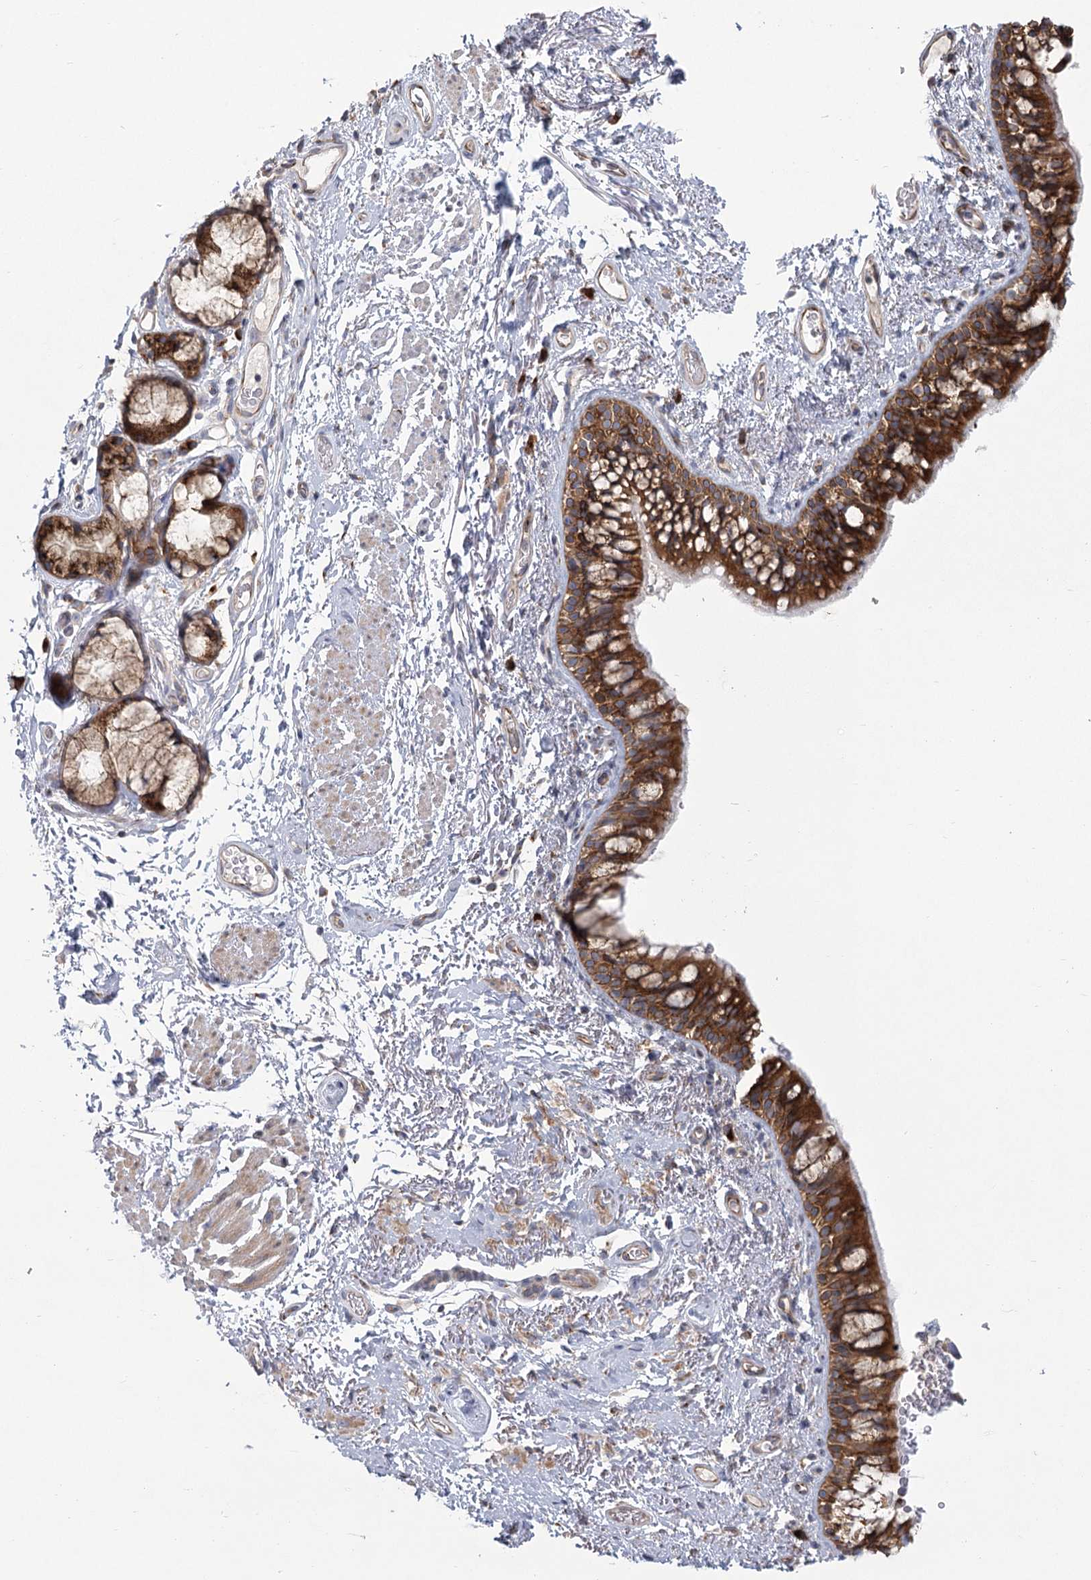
{"staining": {"intensity": "strong", "quantity": ">75%", "location": "cytoplasmic/membranous"}, "tissue": "bronchus", "cell_type": "Respiratory epithelial cells", "image_type": "normal", "snomed": [{"axis": "morphology", "description": "Normal tissue, NOS"}, {"axis": "topography", "description": "Cartilage tissue"}, {"axis": "topography", "description": "Bronchus"}], "caption": "IHC (DAB) staining of unremarkable bronchus displays strong cytoplasmic/membranous protein positivity in approximately >75% of respiratory epithelial cells. (brown staining indicates protein expression, while blue staining denotes nuclei).", "gene": "CNTLN", "patient": {"sex": "female", "age": 73}}